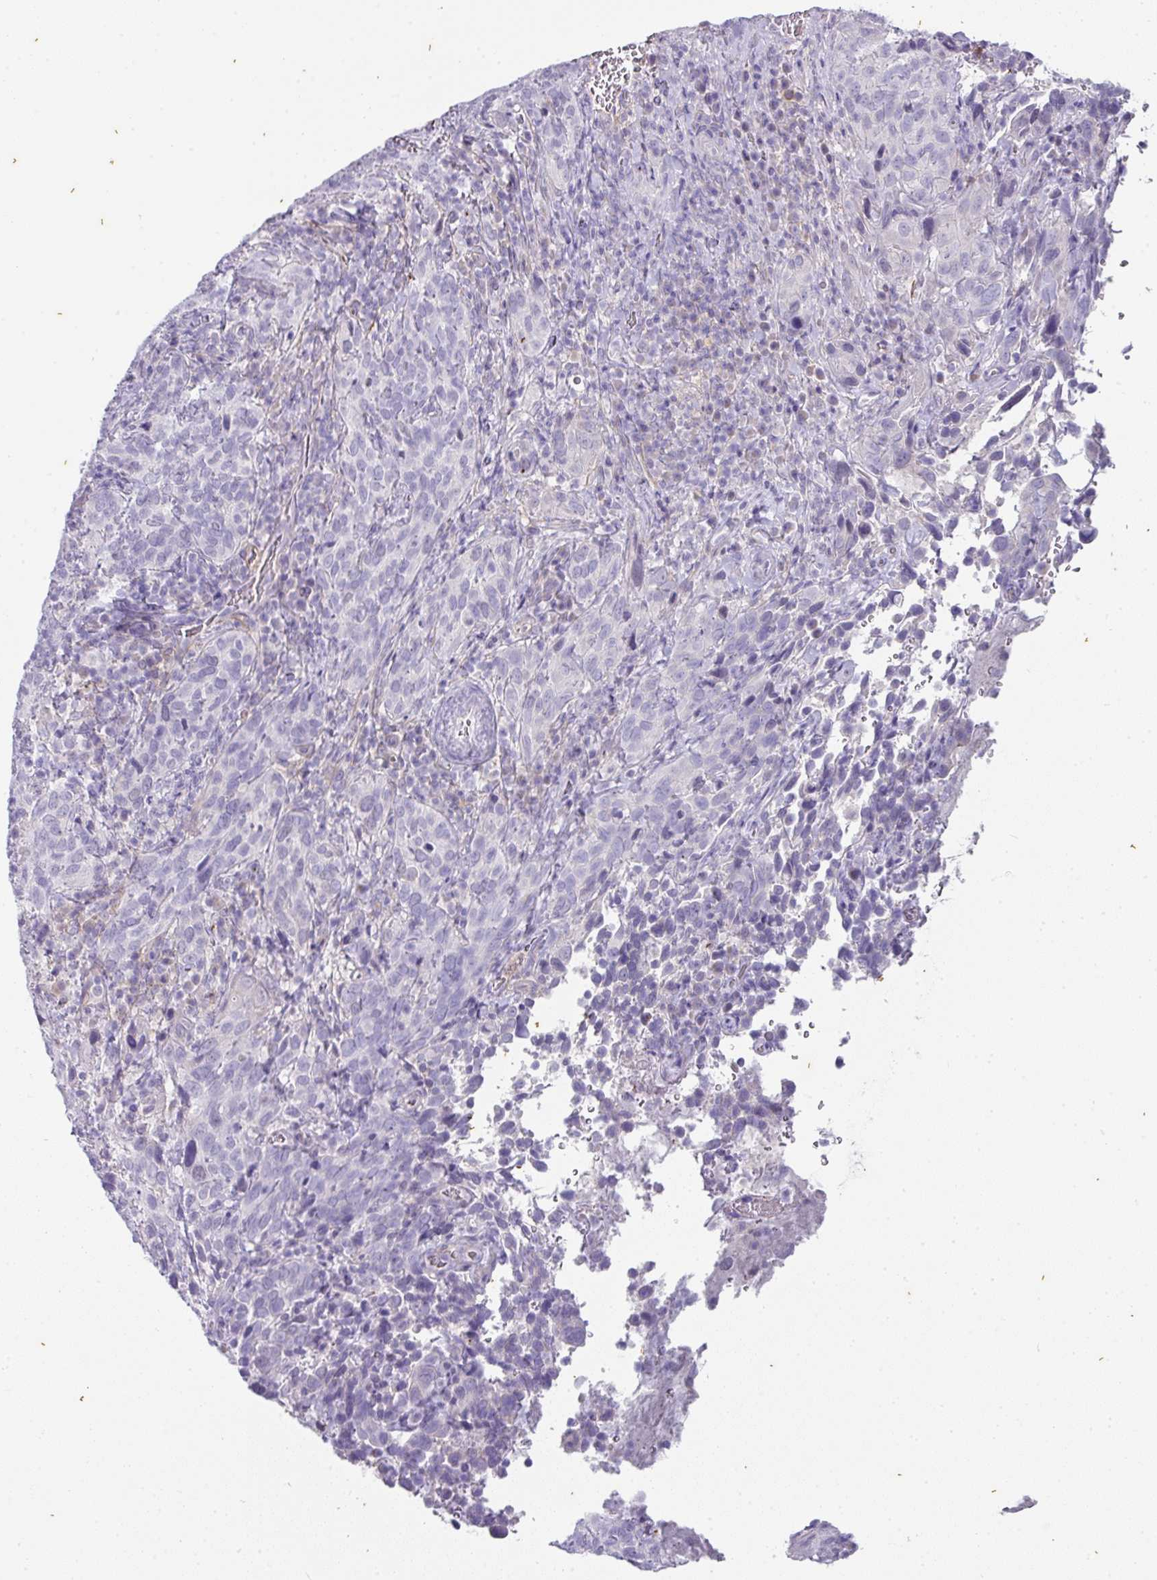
{"staining": {"intensity": "negative", "quantity": "none", "location": "none"}, "tissue": "cervical cancer", "cell_type": "Tumor cells", "image_type": "cancer", "snomed": [{"axis": "morphology", "description": "Squamous cell carcinoma, NOS"}, {"axis": "topography", "description": "Cervix"}], "caption": "Immunohistochemical staining of cervical squamous cell carcinoma reveals no significant staining in tumor cells.", "gene": "OR52N1", "patient": {"sex": "female", "age": 51}}